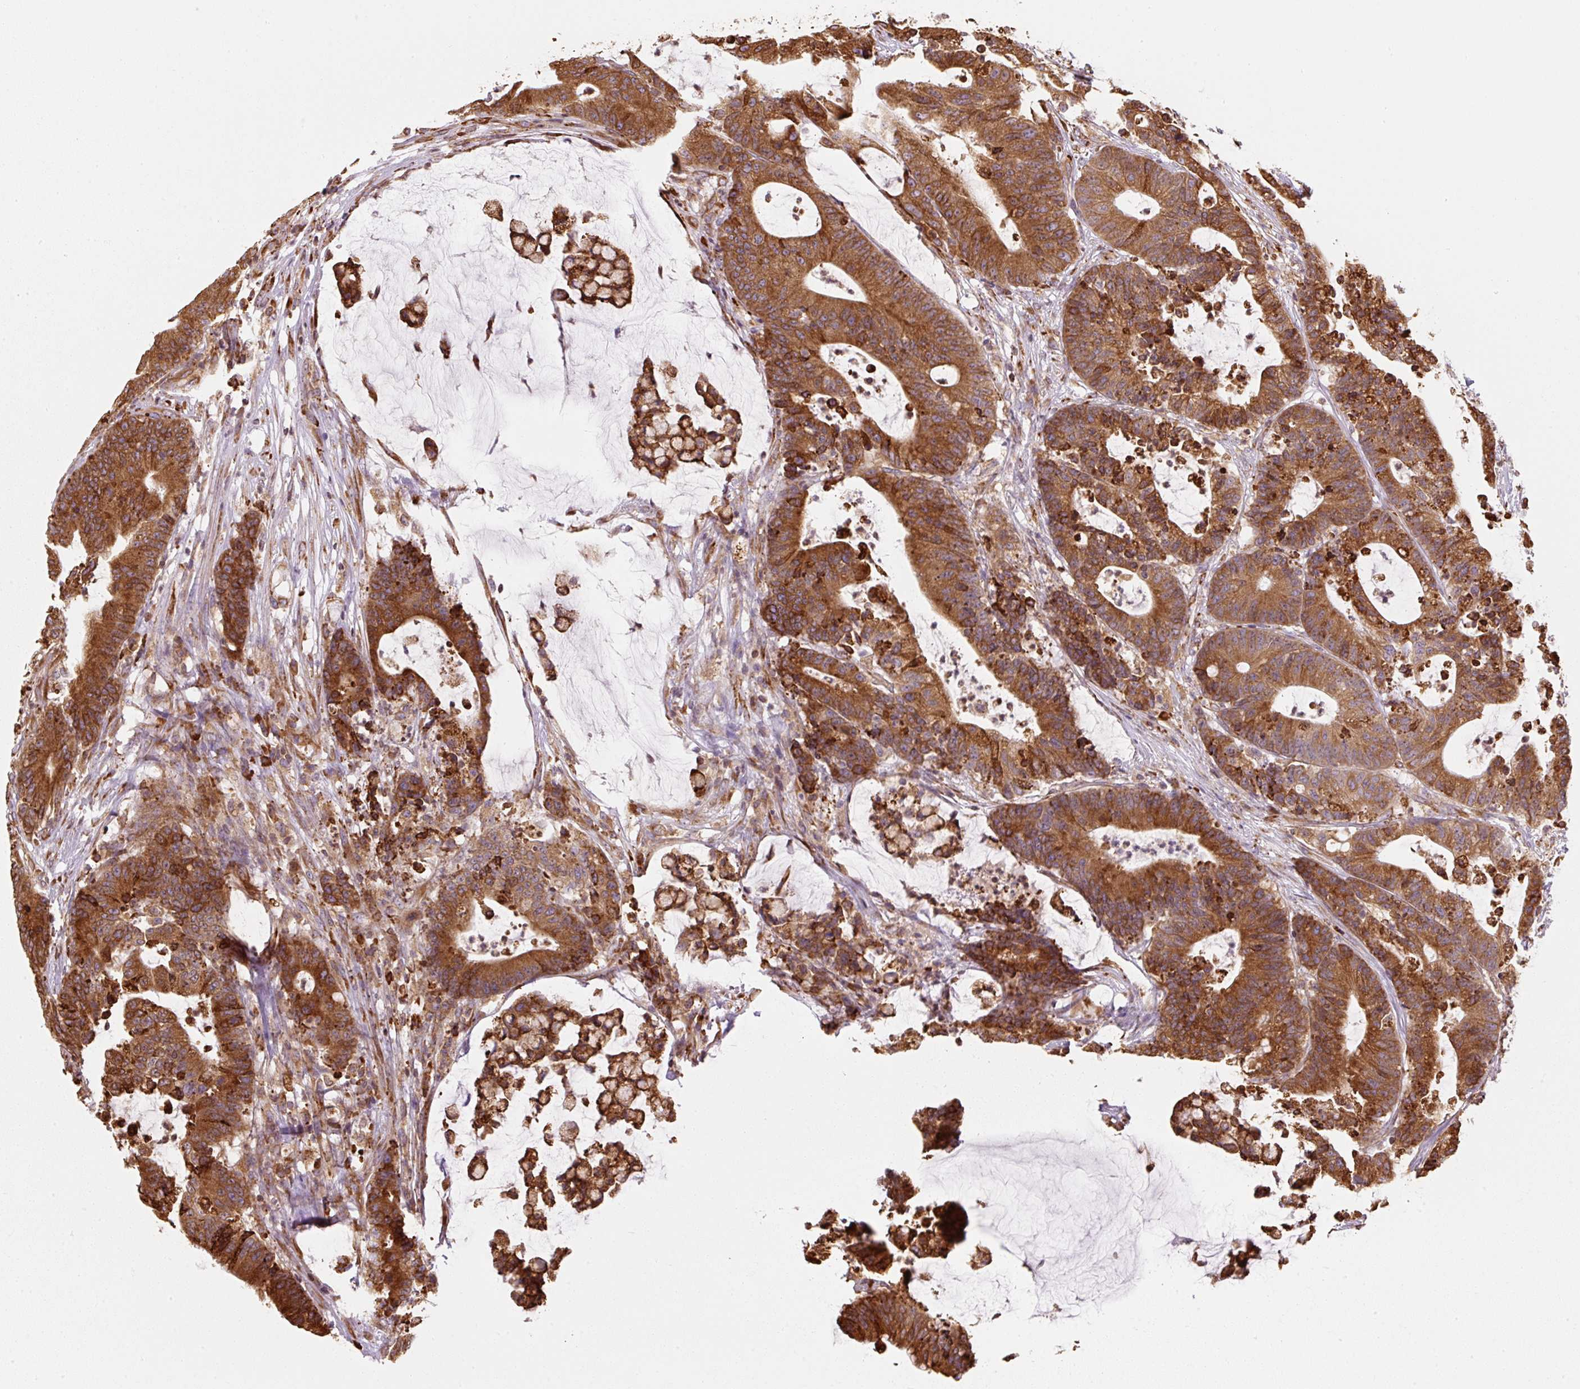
{"staining": {"intensity": "strong", "quantity": ">75%", "location": "cytoplasmic/membranous"}, "tissue": "colorectal cancer", "cell_type": "Tumor cells", "image_type": "cancer", "snomed": [{"axis": "morphology", "description": "Adenocarcinoma, NOS"}, {"axis": "topography", "description": "Colon"}], "caption": "There is high levels of strong cytoplasmic/membranous expression in tumor cells of adenocarcinoma (colorectal), as demonstrated by immunohistochemical staining (brown color).", "gene": "PRKCSH", "patient": {"sex": "female", "age": 84}}